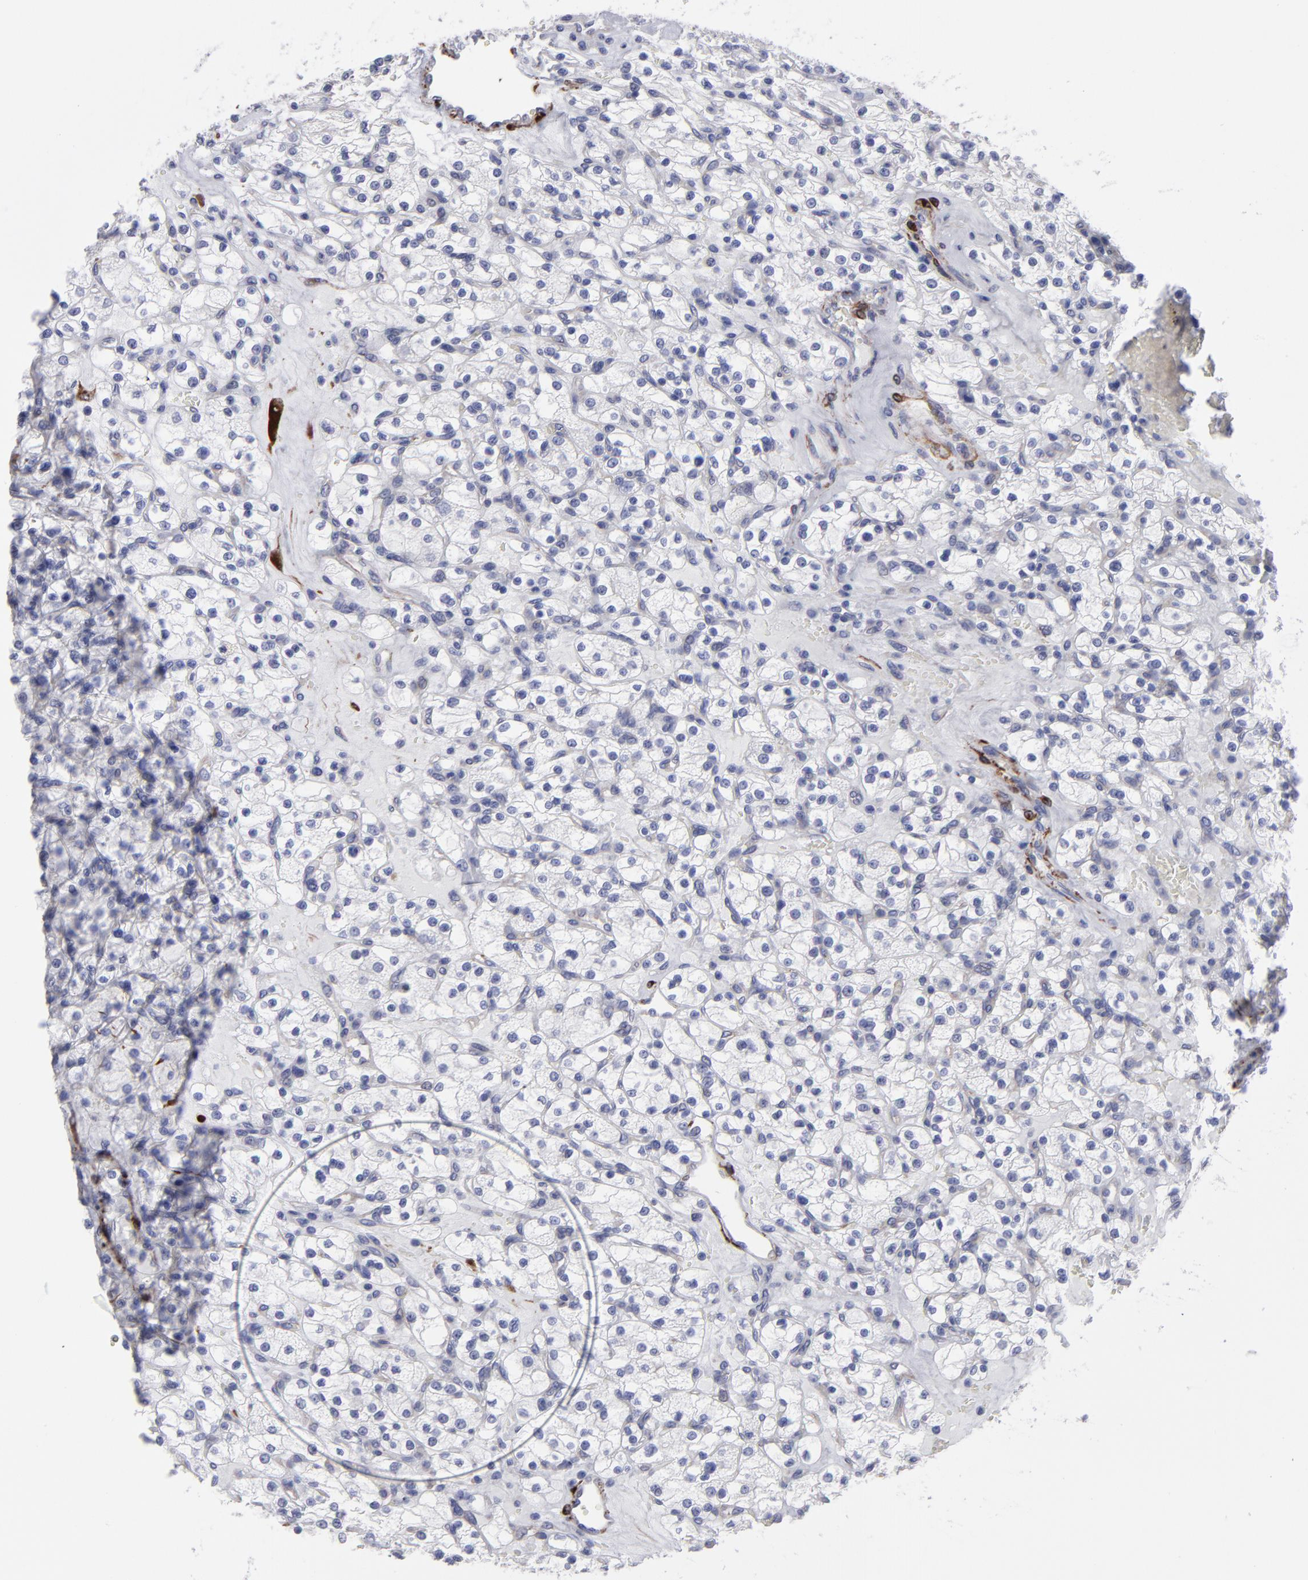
{"staining": {"intensity": "negative", "quantity": "none", "location": "none"}, "tissue": "renal cancer", "cell_type": "Tumor cells", "image_type": "cancer", "snomed": [{"axis": "morphology", "description": "Adenocarcinoma, NOS"}, {"axis": "topography", "description": "Kidney"}], "caption": "This is a photomicrograph of immunohistochemistry staining of renal cancer, which shows no staining in tumor cells. The staining is performed using DAB brown chromogen with nuclei counter-stained in using hematoxylin.", "gene": "SLMAP", "patient": {"sex": "female", "age": 83}}